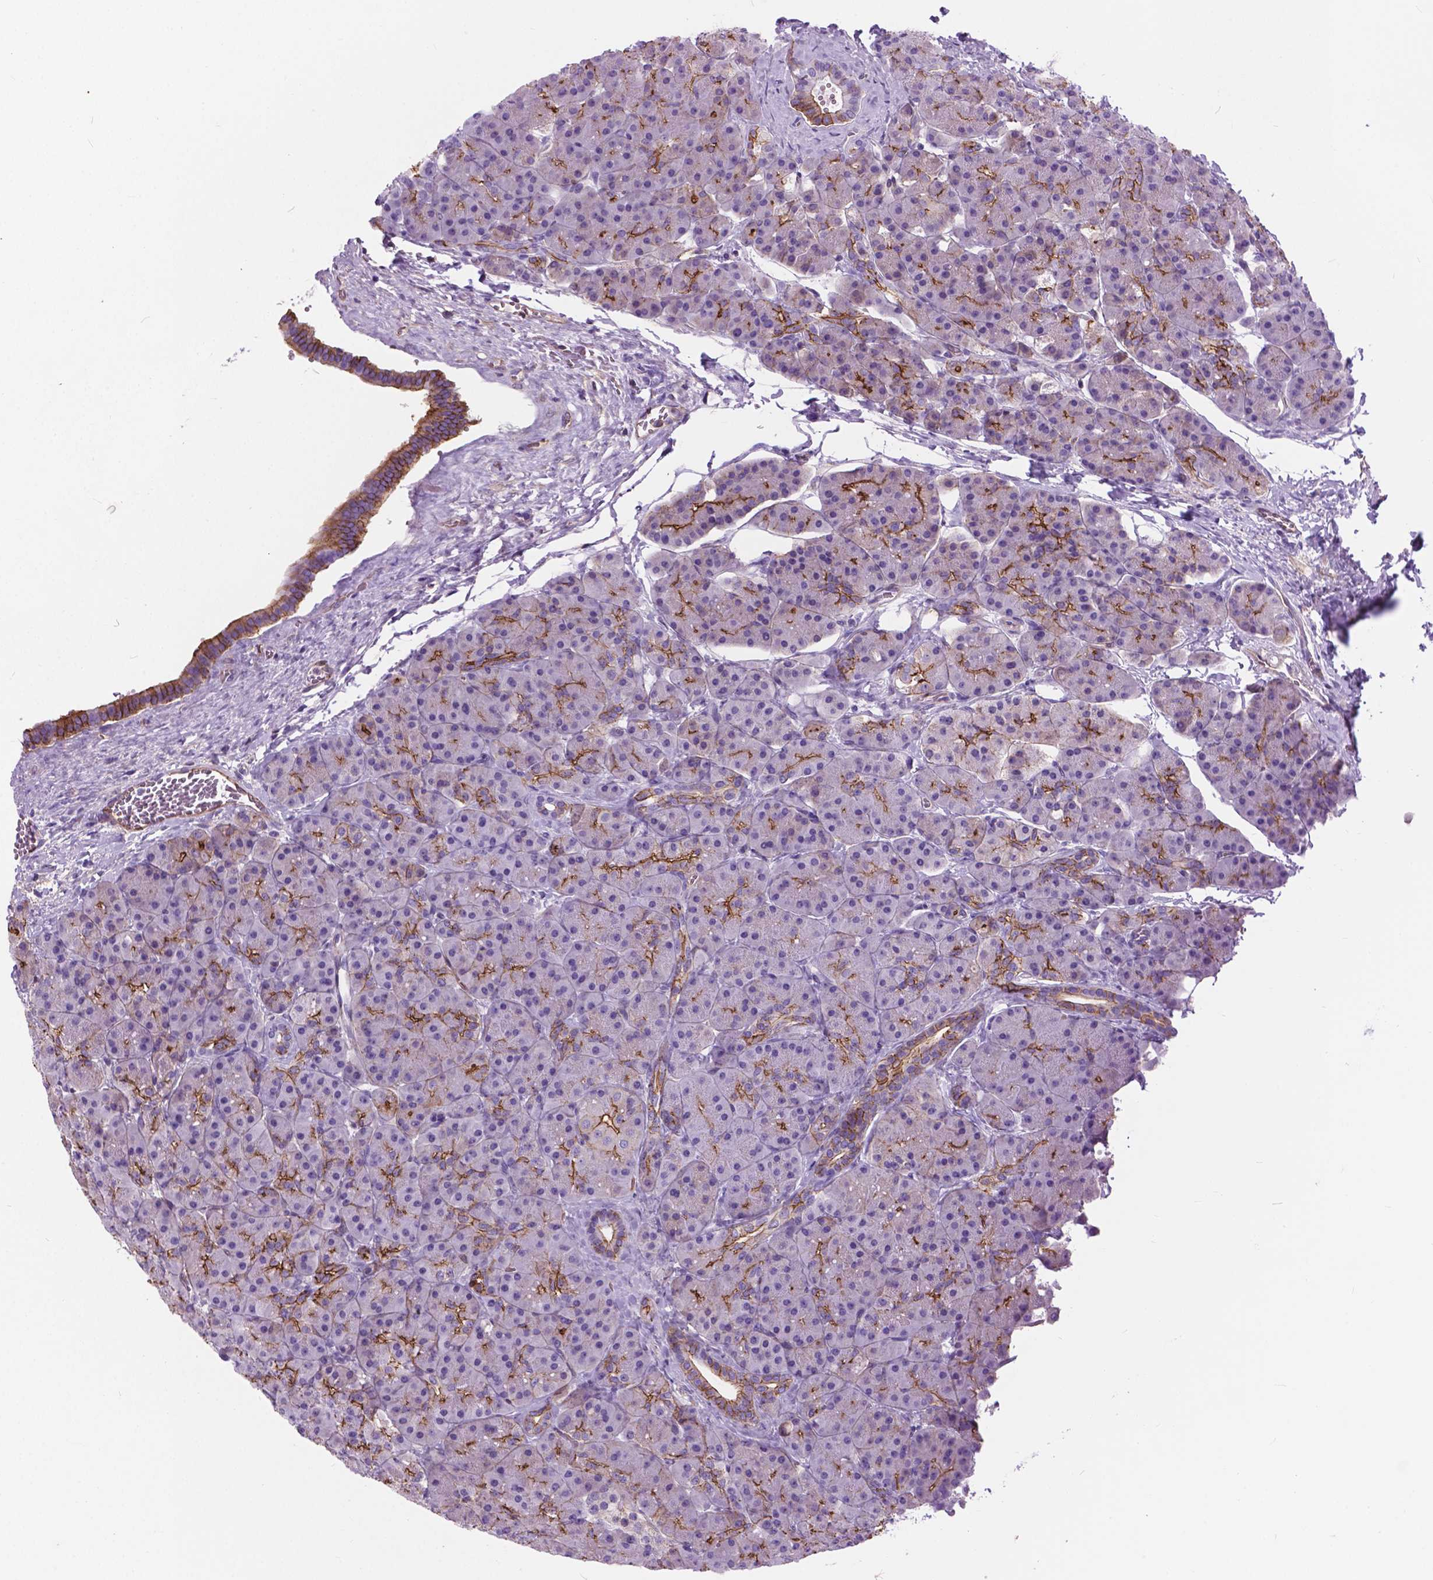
{"staining": {"intensity": "moderate", "quantity": "<25%", "location": "cytoplasmic/membranous"}, "tissue": "pancreas", "cell_type": "Exocrine glandular cells", "image_type": "normal", "snomed": [{"axis": "morphology", "description": "Normal tissue, NOS"}, {"axis": "topography", "description": "Pancreas"}], "caption": "Protein expression analysis of benign pancreas shows moderate cytoplasmic/membranous positivity in about <25% of exocrine glandular cells. (DAB IHC with brightfield microscopy, high magnification).", "gene": "ARMS2", "patient": {"sex": "male", "age": 57}}